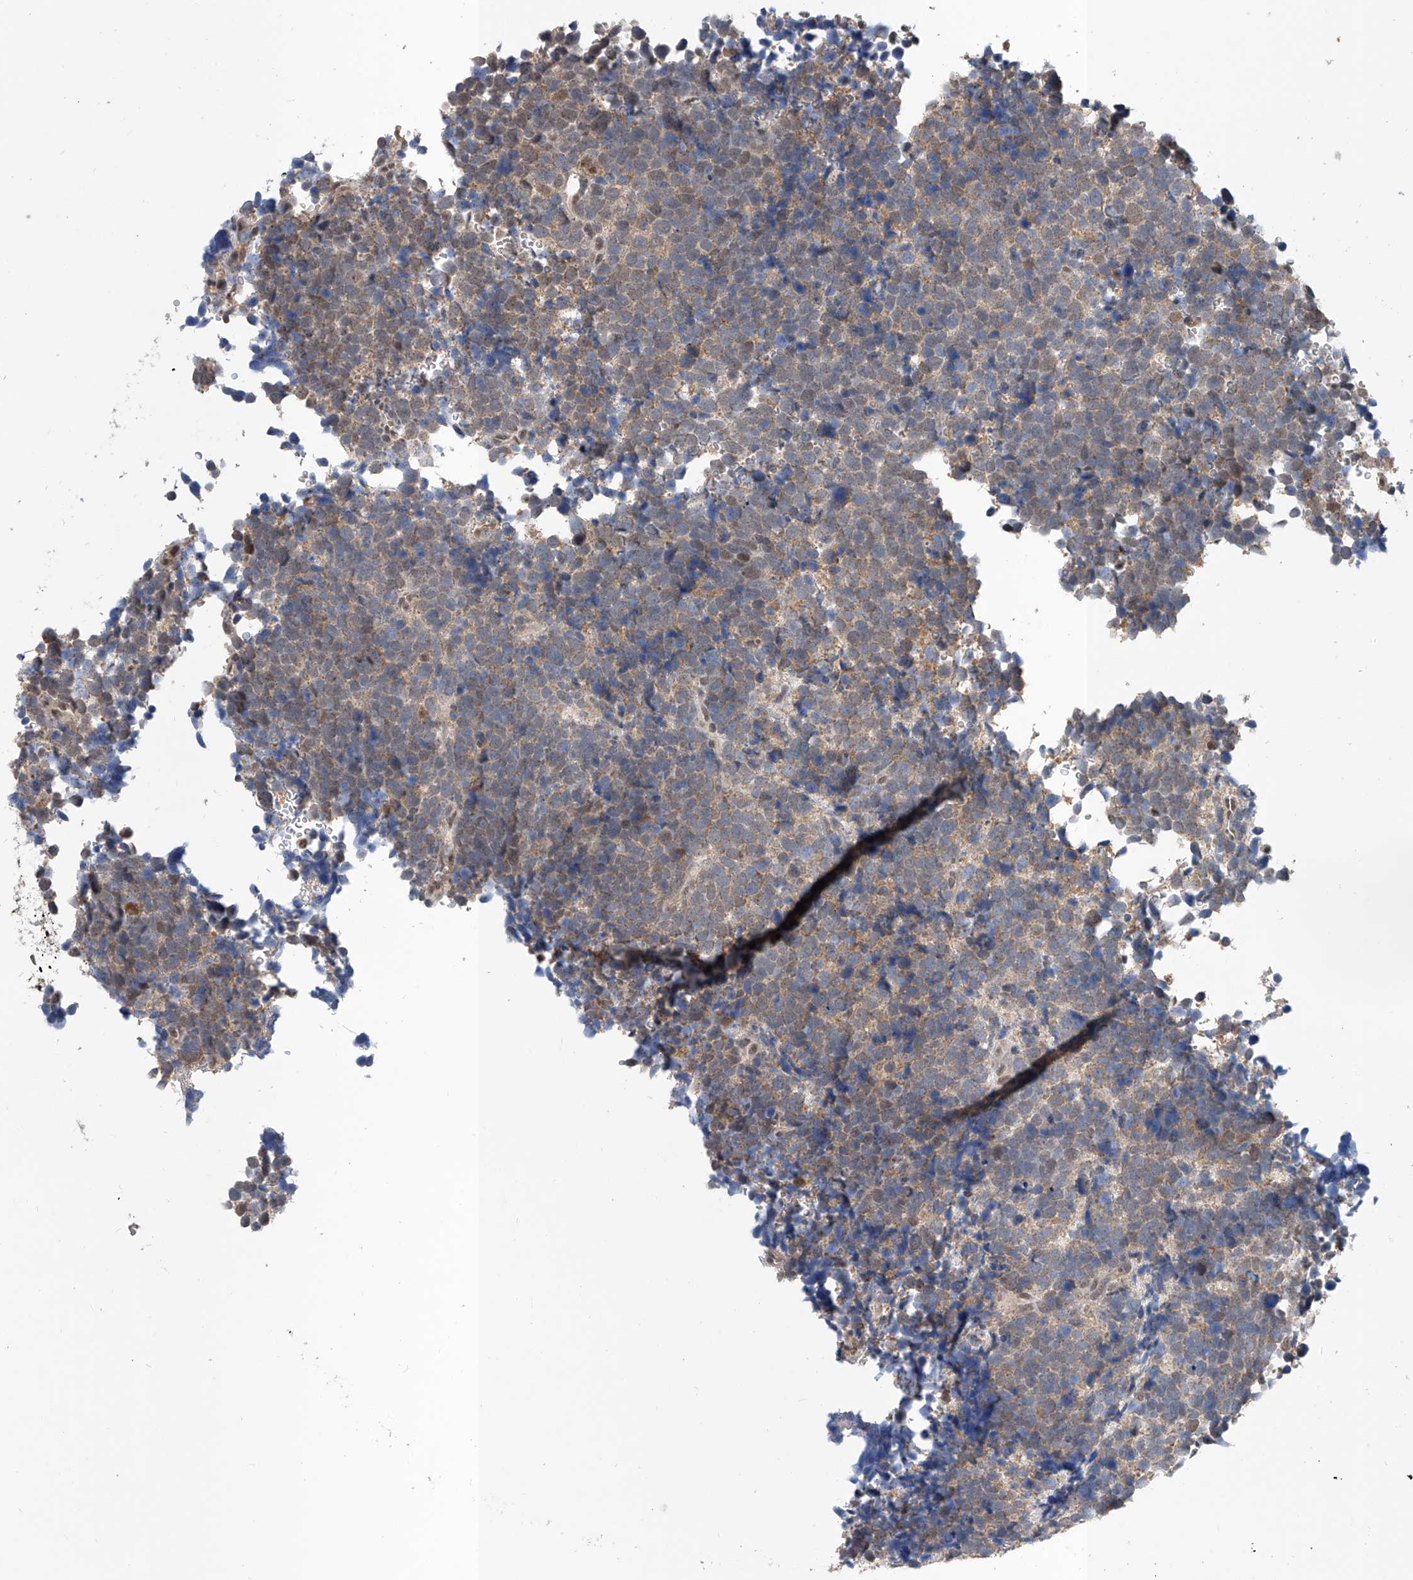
{"staining": {"intensity": "weak", "quantity": "25%-75%", "location": "cytoplasmic/membranous,nuclear"}, "tissue": "urothelial cancer", "cell_type": "Tumor cells", "image_type": "cancer", "snomed": [{"axis": "morphology", "description": "Urothelial carcinoma, High grade"}, {"axis": "topography", "description": "Urinary bladder"}], "caption": "A high-resolution photomicrograph shows immunohistochemistry staining of high-grade urothelial carcinoma, which demonstrates weak cytoplasmic/membranous and nuclear staining in approximately 25%-75% of tumor cells.", "gene": "CARMIL3", "patient": {"sex": "female", "age": 82}}